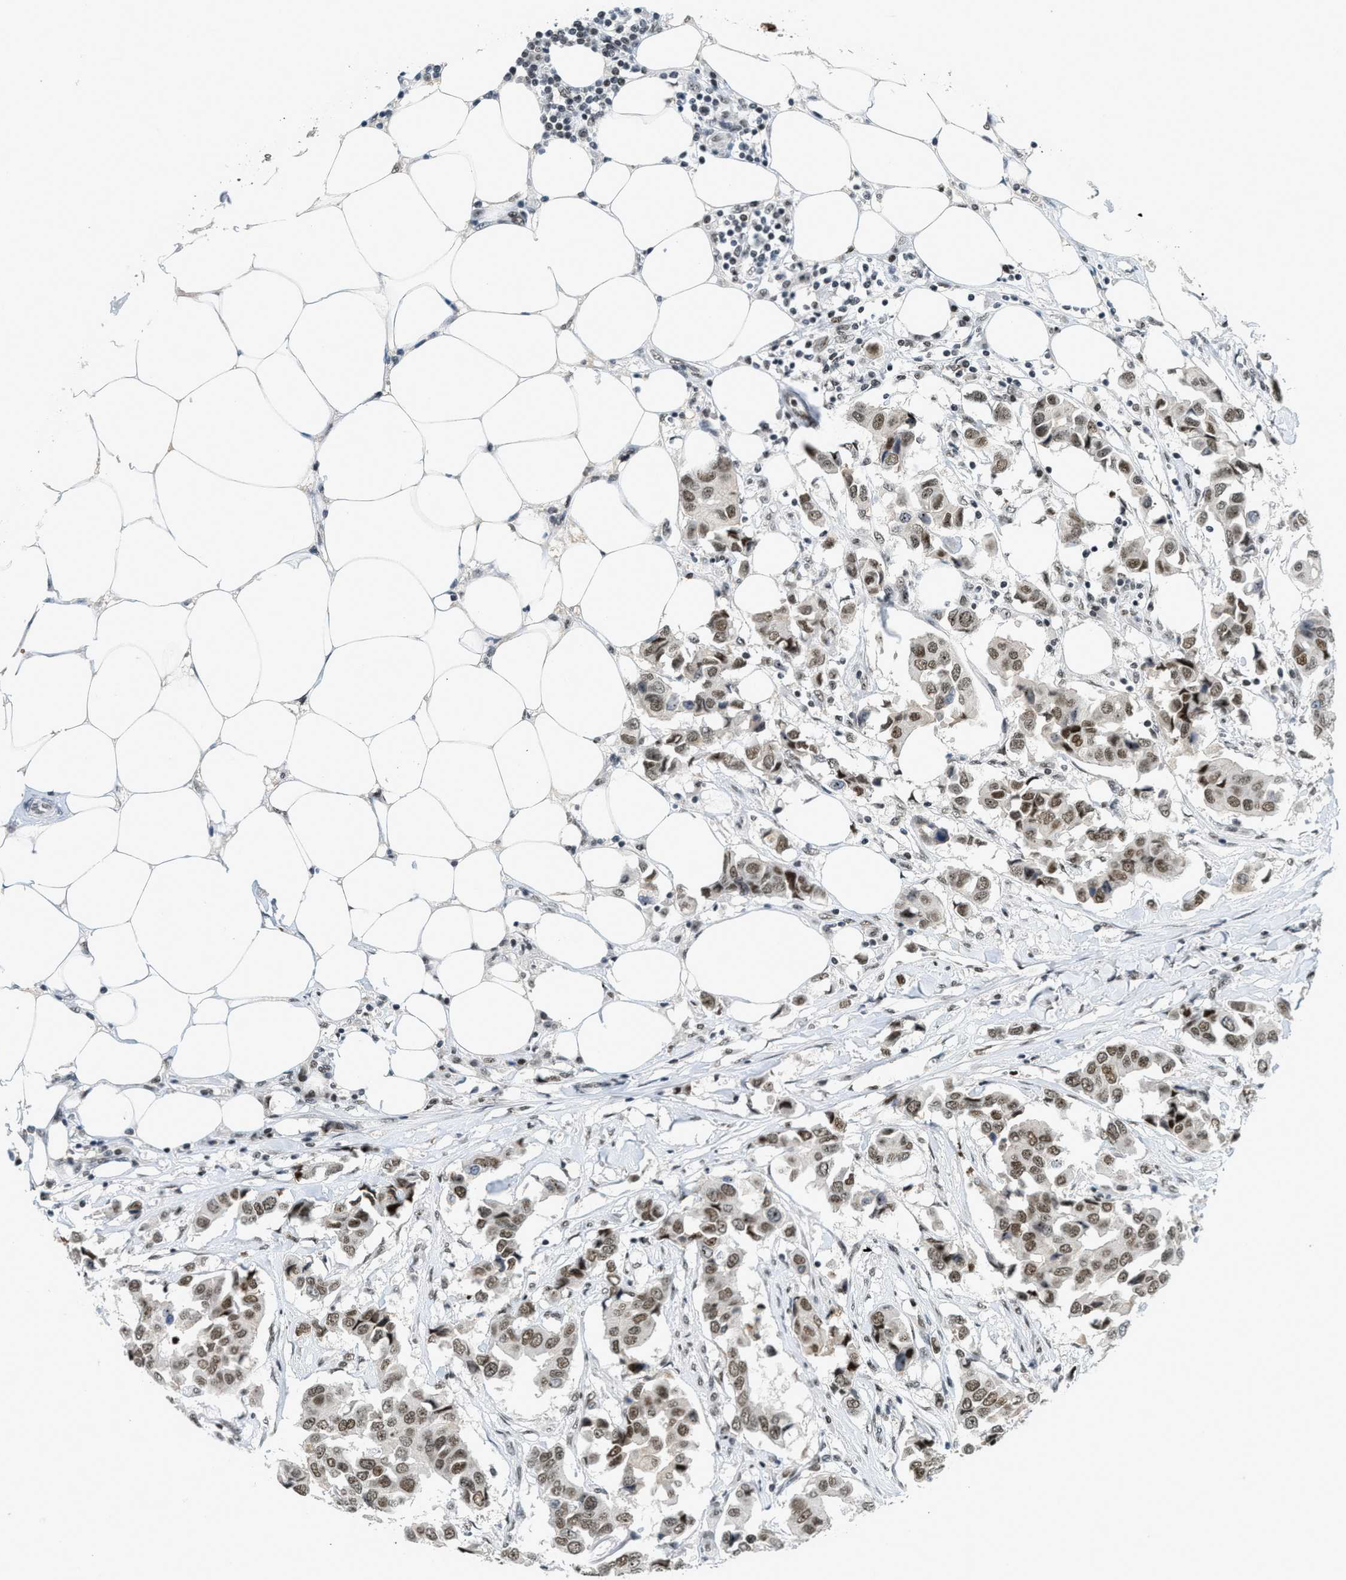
{"staining": {"intensity": "moderate", "quantity": ">75%", "location": "nuclear"}, "tissue": "breast cancer", "cell_type": "Tumor cells", "image_type": "cancer", "snomed": [{"axis": "morphology", "description": "Duct carcinoma"}, {"axis": "topography", "description": "Breast"}], "caption": "The immunohistochemical stain shows moderate nuclear staining in tumor cells of breast cancer (infiltrating ductal carcinoma) tissue. The protein of interest is stained brown, and the nuclei are stained in blue (DAB IHC with brightfield microscopy, high magnification).", "gene": "URB1", "patient": {"sex": "female", "age": 80}}